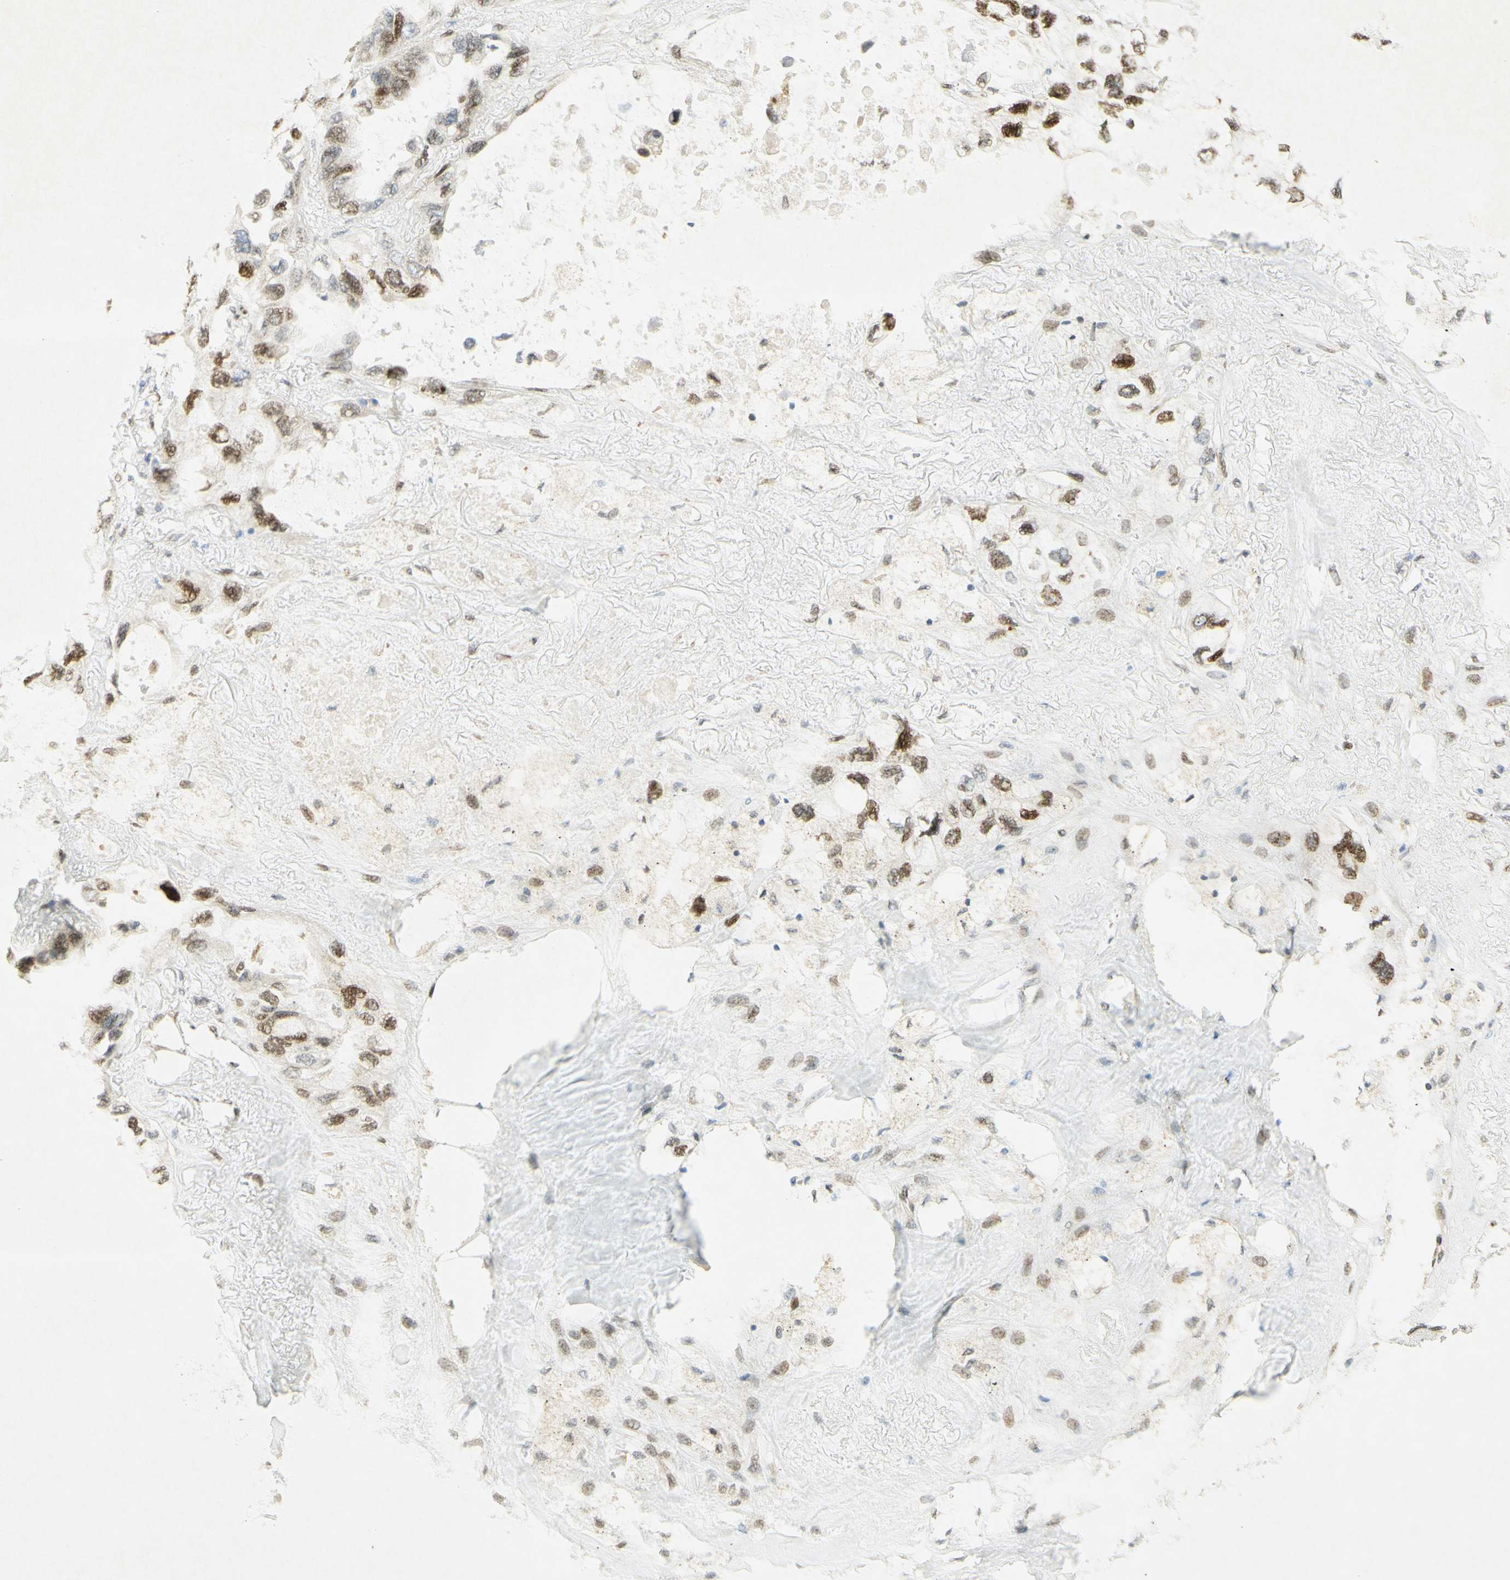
{"staining": {"intensity": "strong", "quantity": ">75%", "location": "nuclear"}, "tissue": "lung cancer", "cell_type": "Tumor cells", "image_type": "cancer", "snomed": [{"axis": "morphology", "description": "Squamous cell carcinoma, NOS"}, {"axis": "topography", "description": "Lung"}], "caption": "Lung cancer (squamous cell carcinoma) stained for a protein (brown) exhibits strong nuclear positive staining in approximately >75% of tumor cells.", "gene": "E2F1", "patient": {"sex": "female", "age": 73}}